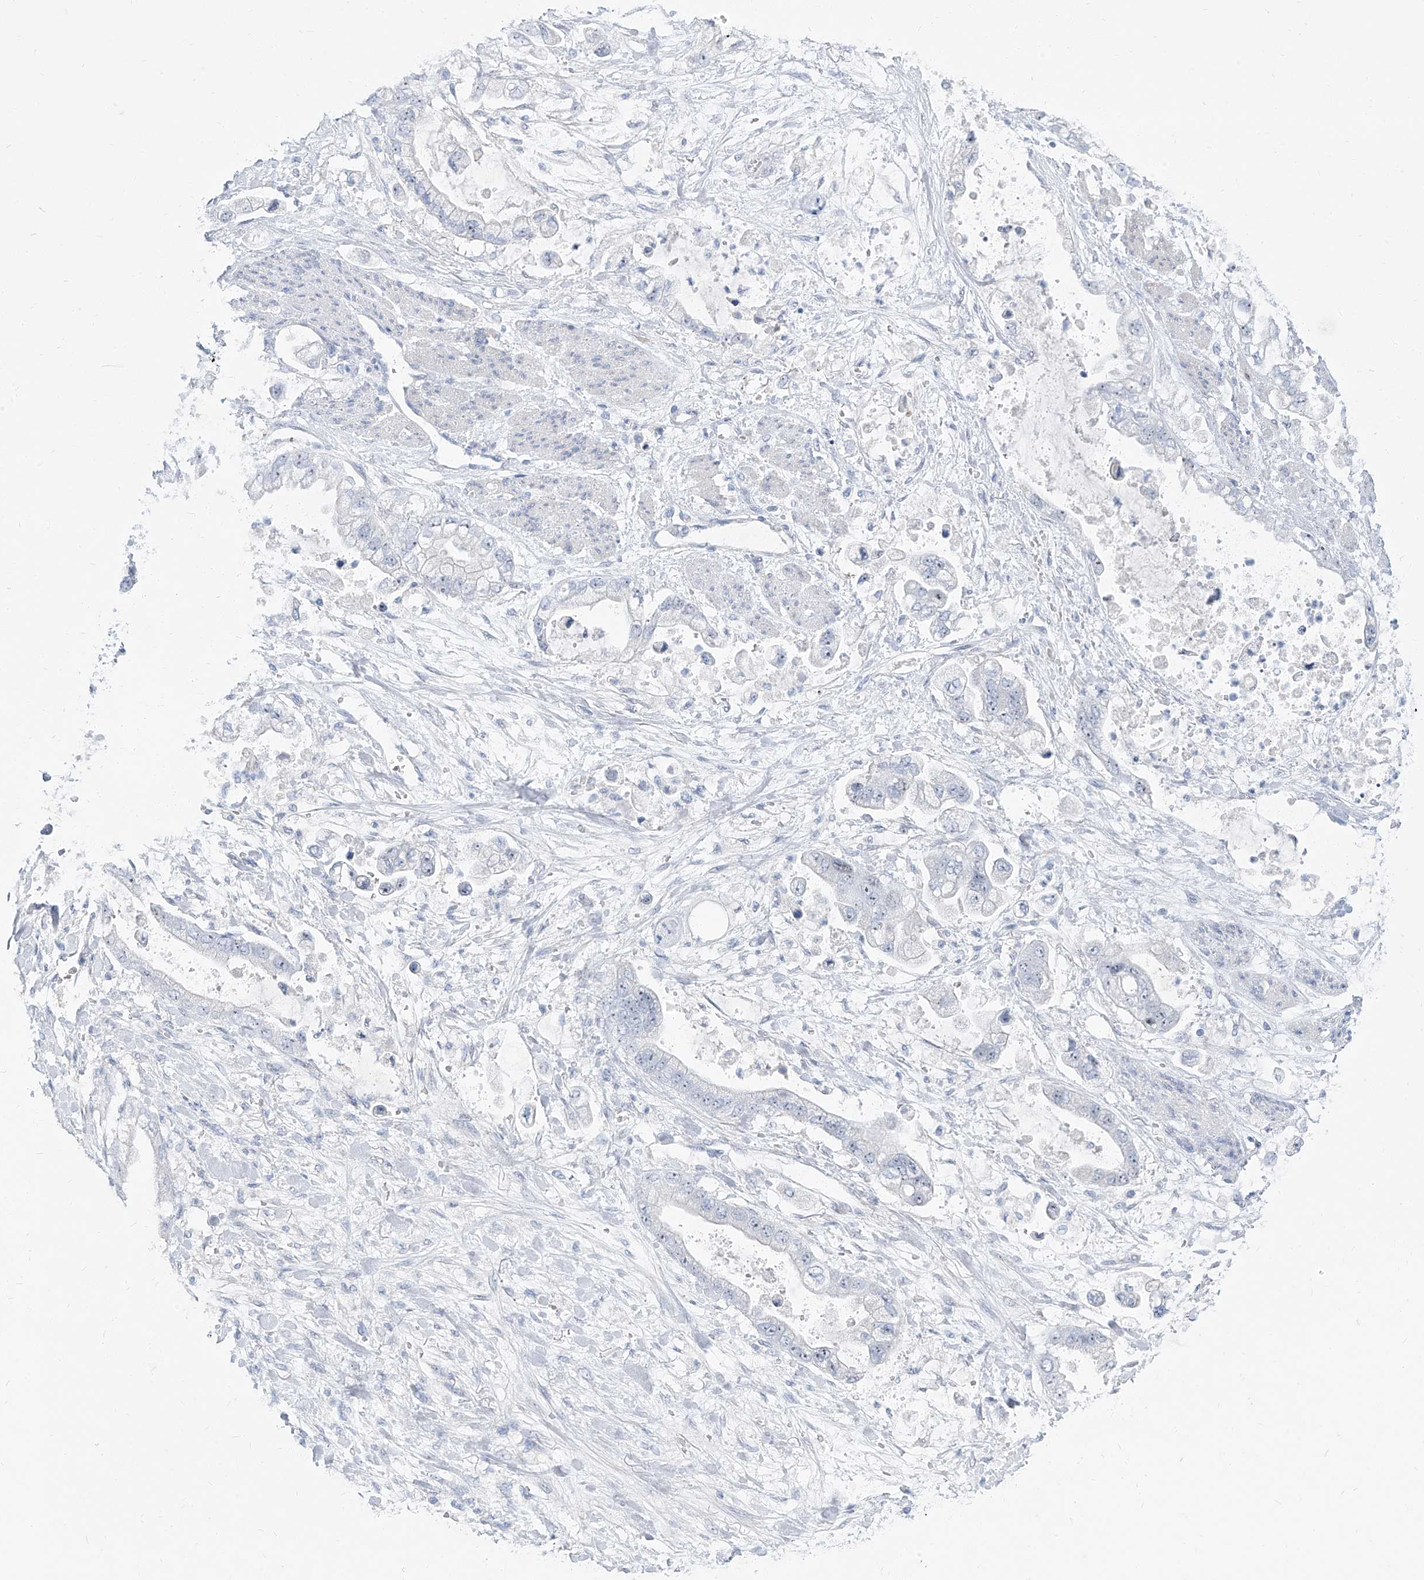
{"staining": {"intensity": "negative", "quantity": "none", "location": "none"}, "tissue": "stomach cancer", "cell_type": "Tumor cells", "image_type": "cancer", "snomed": [{"axis": "morphology", "description": "Adenocarcinoma, NOS"}, {"axis": "topography", "description": "Stomach"}], "caption": "Immunohistochemical staining of stomach cancer (adenocarcinoma) shows no significant staining in tumor cells.", "gene": "TXLNB", "patient": {"sex": "male", "age": 62}}